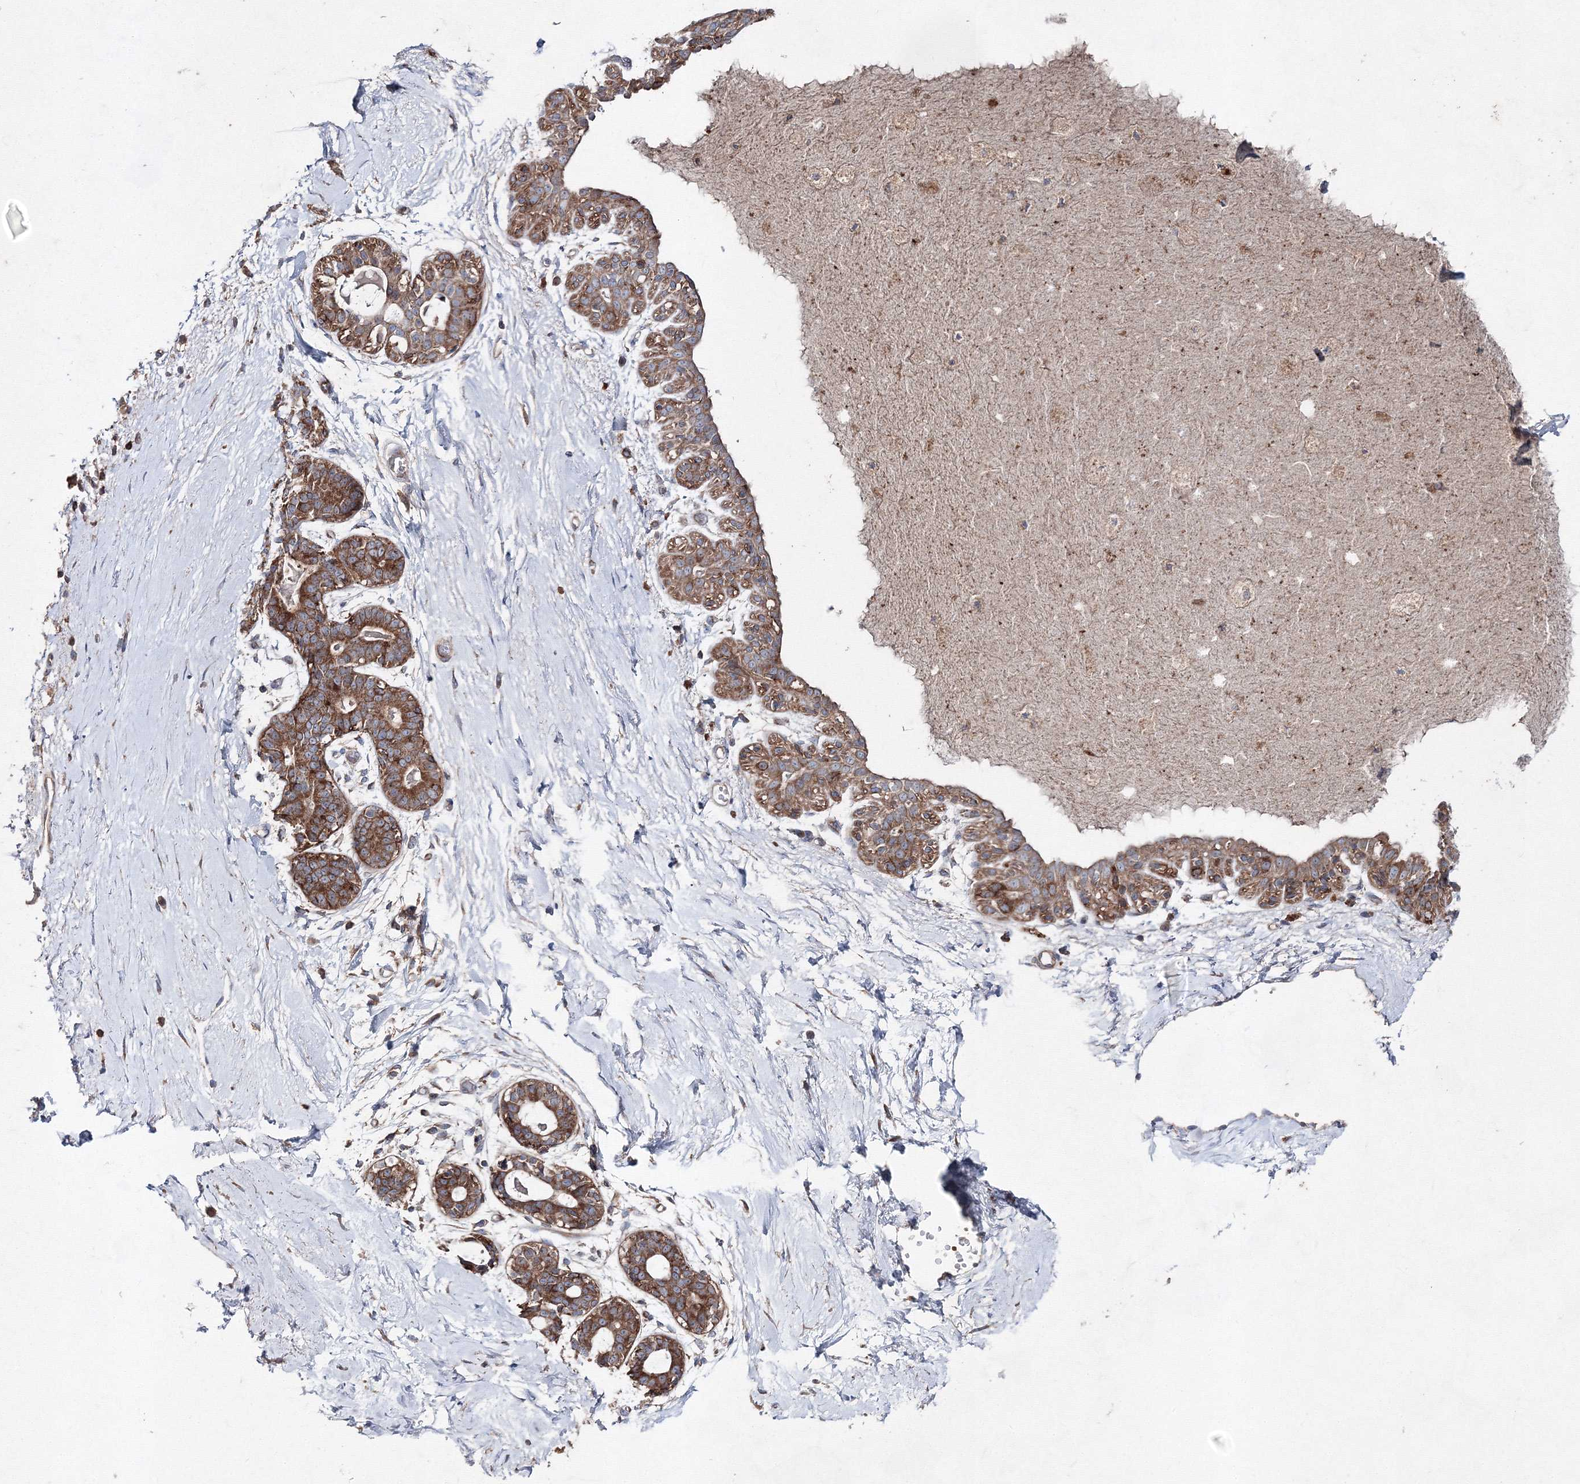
{"staining": {"intensity": "weak", "quantity": ">75%", "location": "cytoplasmic/membranous"}, "tissue": "breast", "cell_type": "Adipocytes", "image_type": "normal", "snomed": [{"axis": "morphology", "description": "Normal tissue, NOS"}, {"axis": "topography", "description": "Breast"}], "caption": "Immunohistochemistry (IHC) of normal breast demonstrates low levels of weak cytoplasmic/membranous expression in approximately >75% of adipocytes. The staining was performed using DAB (3,3'-diaminobenzidine) to visualize the protein expression in brown, while the nuclei were stained in blue with hematoxylin (Magnification: 20x).", "gene": "GFM1", "patient": {"sex": "female", "age": 45}}